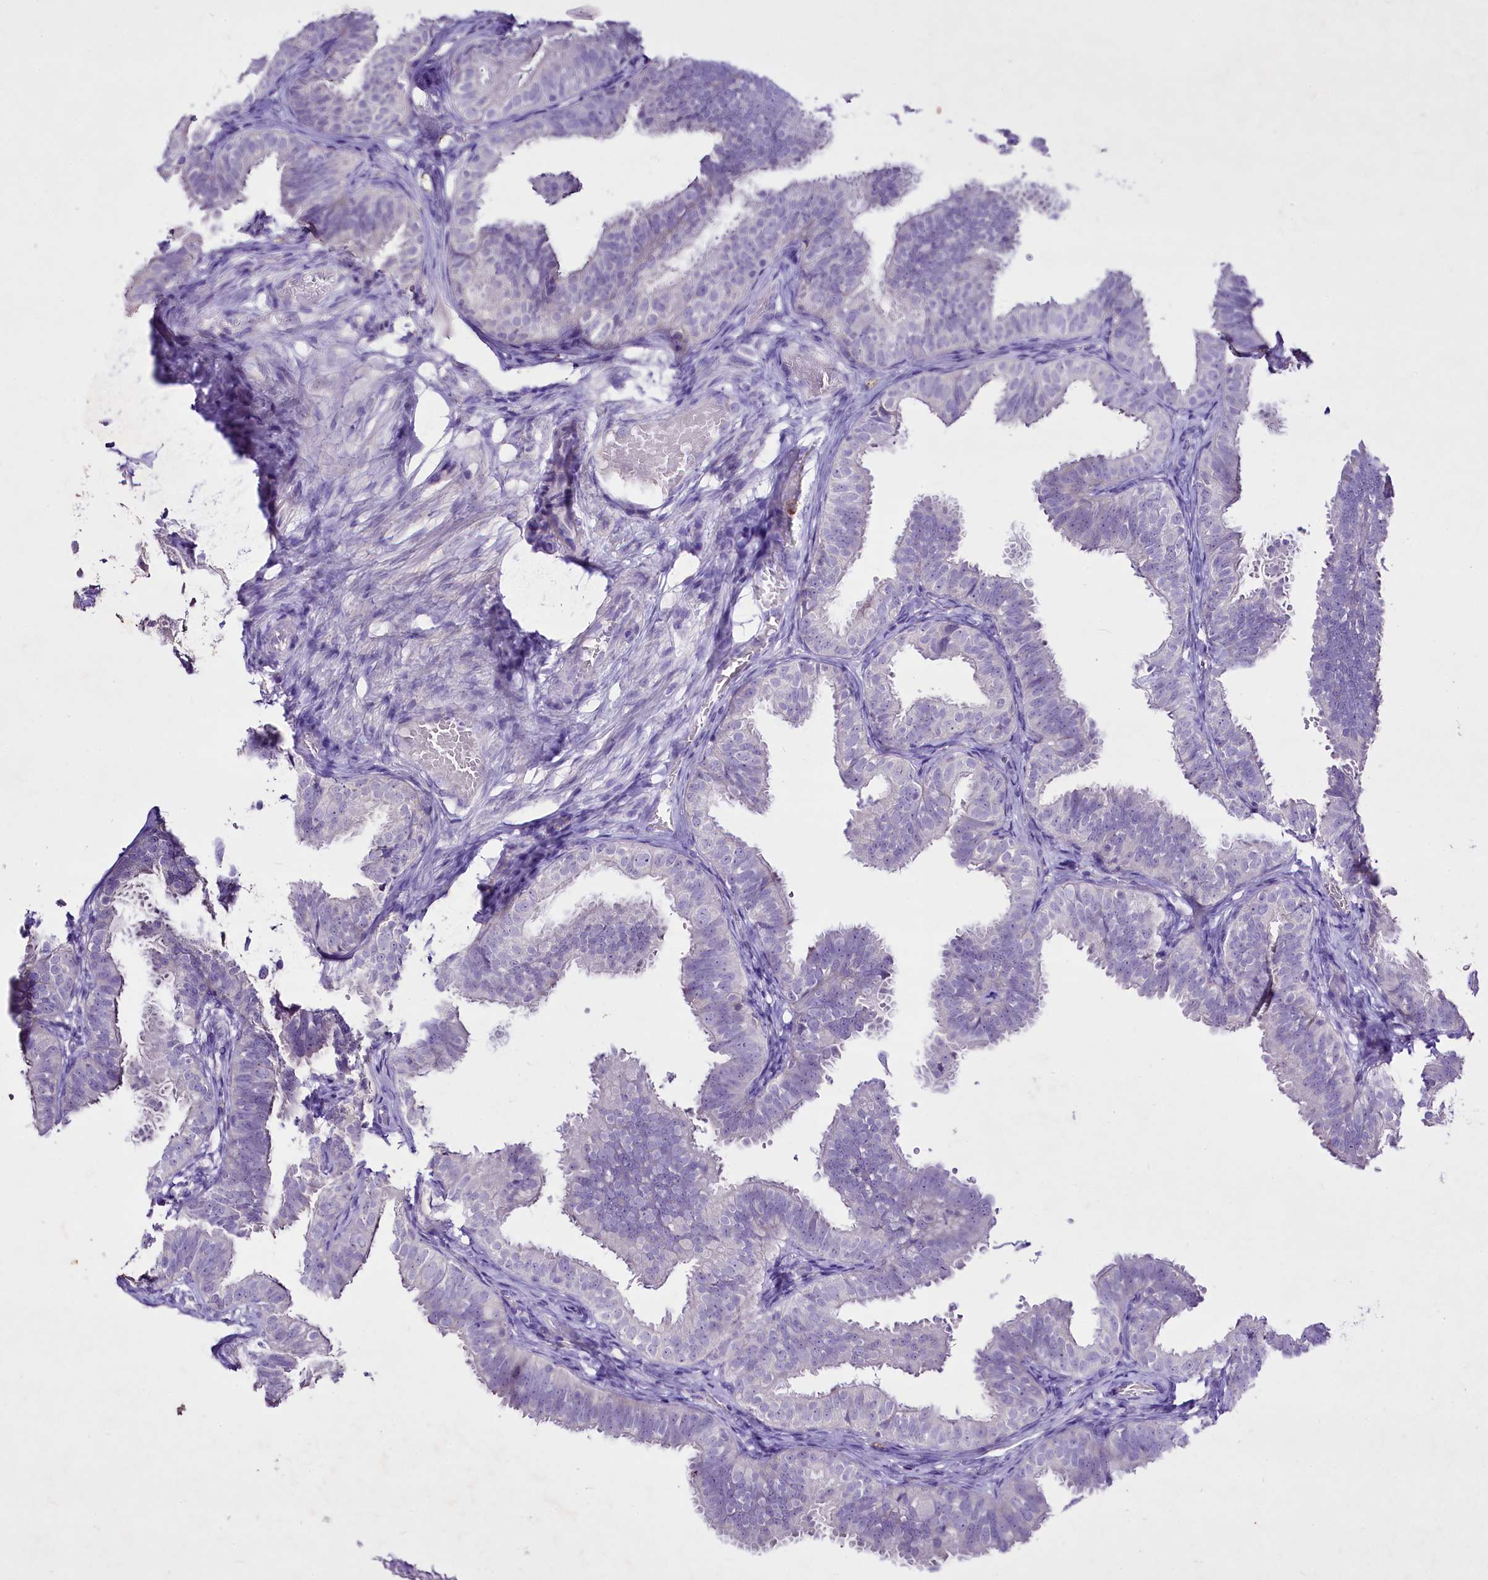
{"staining": {"intensity": "negative", "quantity": "none", "location": "none"}, "tissue": "fallopian tube", "cell_type": "Glandular cells", "image_type": "normal", "snomed": [{"axis": "morphology", "description": "Normal tissue, NOS"}, {"axis": "topography", "description": "Fallopian tube"}], "caption": "Image shows no significant protein positivity in glandular cells of benign fallopian tube. Nuclei are stained in blue.", "gene": "FAM209B", "patient": {"sex": "female", "age": 35}}